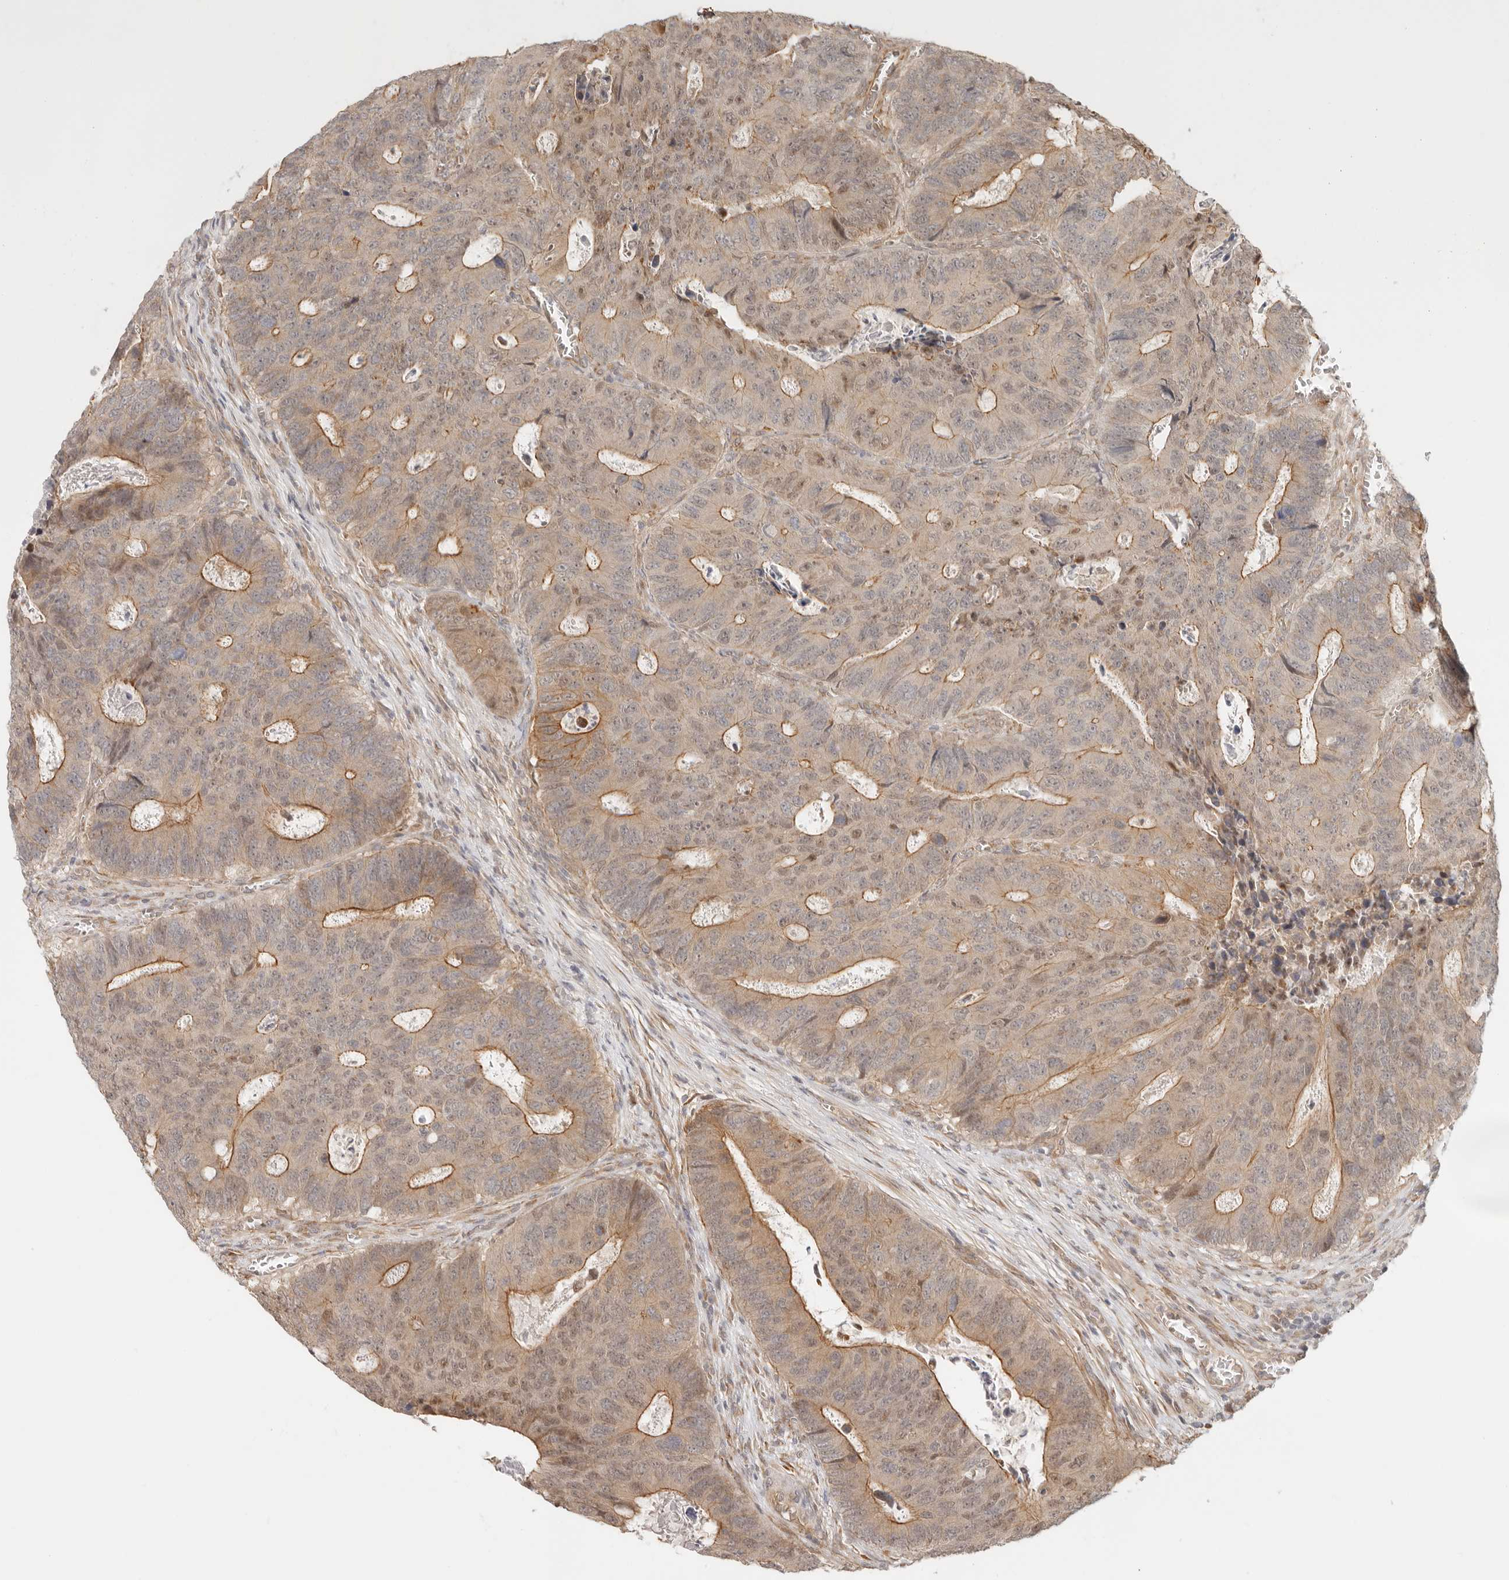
{"staining": {"intensity": "moderate", "quantity": "25%-75%", "location": "cytoplasmic/membranous"}, "tissue": "colorectal cancer", "cell_type": "Tumor cells", "image_type": "cancer", "snomed": [{"axis": "morphology", "description": "Adenocarcinoma, NOS"}, {"axis": "topography", "description": "Colon"}], "caption": "Immunohistochemistry (IHC) histopathology image of neoplastic tissue: human colorectal cancer (adenocarcinoma) stained using IHC displays medium levels of moderate protein expression localized specifically in the cytoplasmic/membranous of tumor cells, appearing as a cytoplasmic/membranous brown color.", "gene": "TUFT1", "patient": {"sex": "male", "age": 87}}